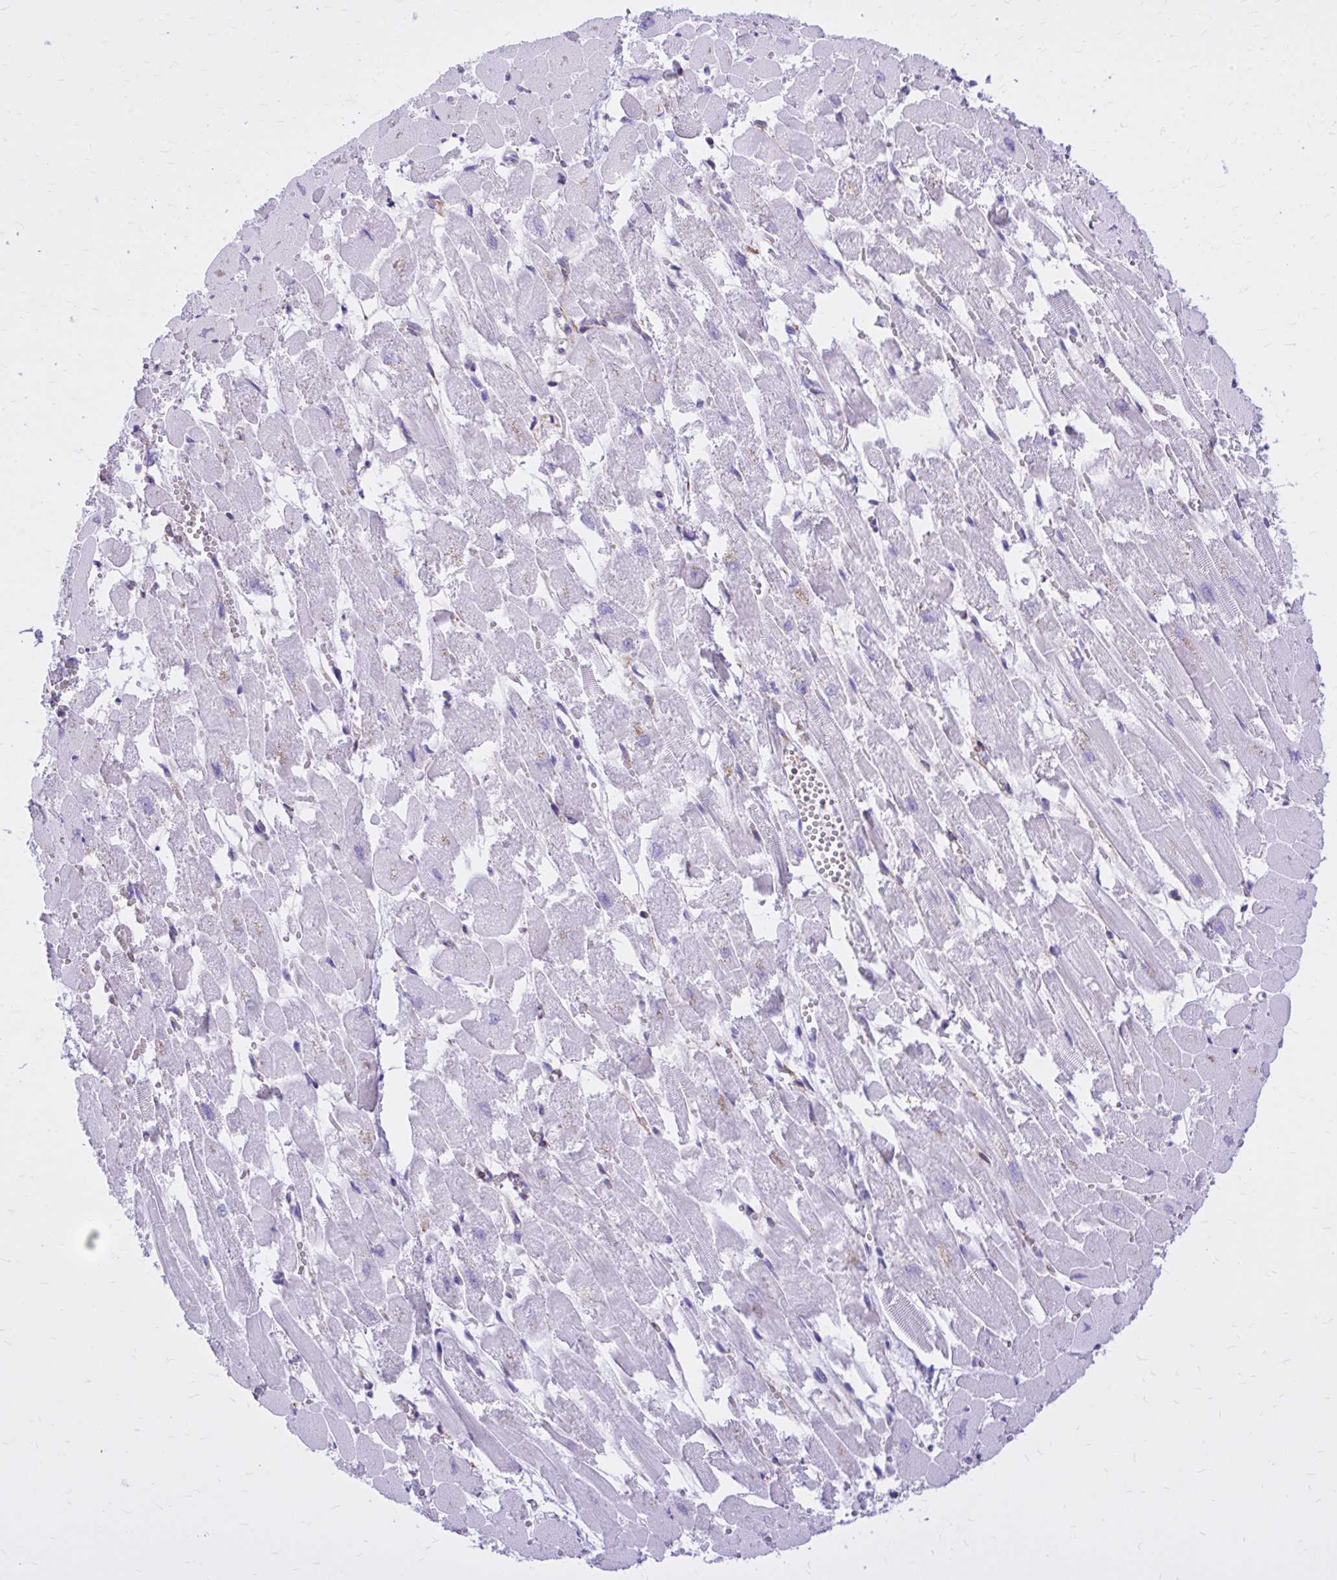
{"staining": {"intensity": "negative", "quantity": "none", "location": "none"}, "tissue": "heart muscle", "cell_type": "Cardiomyocytes", "image_type": "normal", "snomed": [{"axis": "morphology", "description": "Normal tissue, NOS"}, {"axis": "topography", "description": "Heart"}], "caption": "An immunohistochemistry image of benign heart muscle is shown. There is no staining in cardiomyocytes of heart muscle. (Brightfield microscopy of DAB immunohistochemistry (IHC) at high magnification).", "gene": "EPB41L1", "patient": {"sex": "female", "age": 52}}